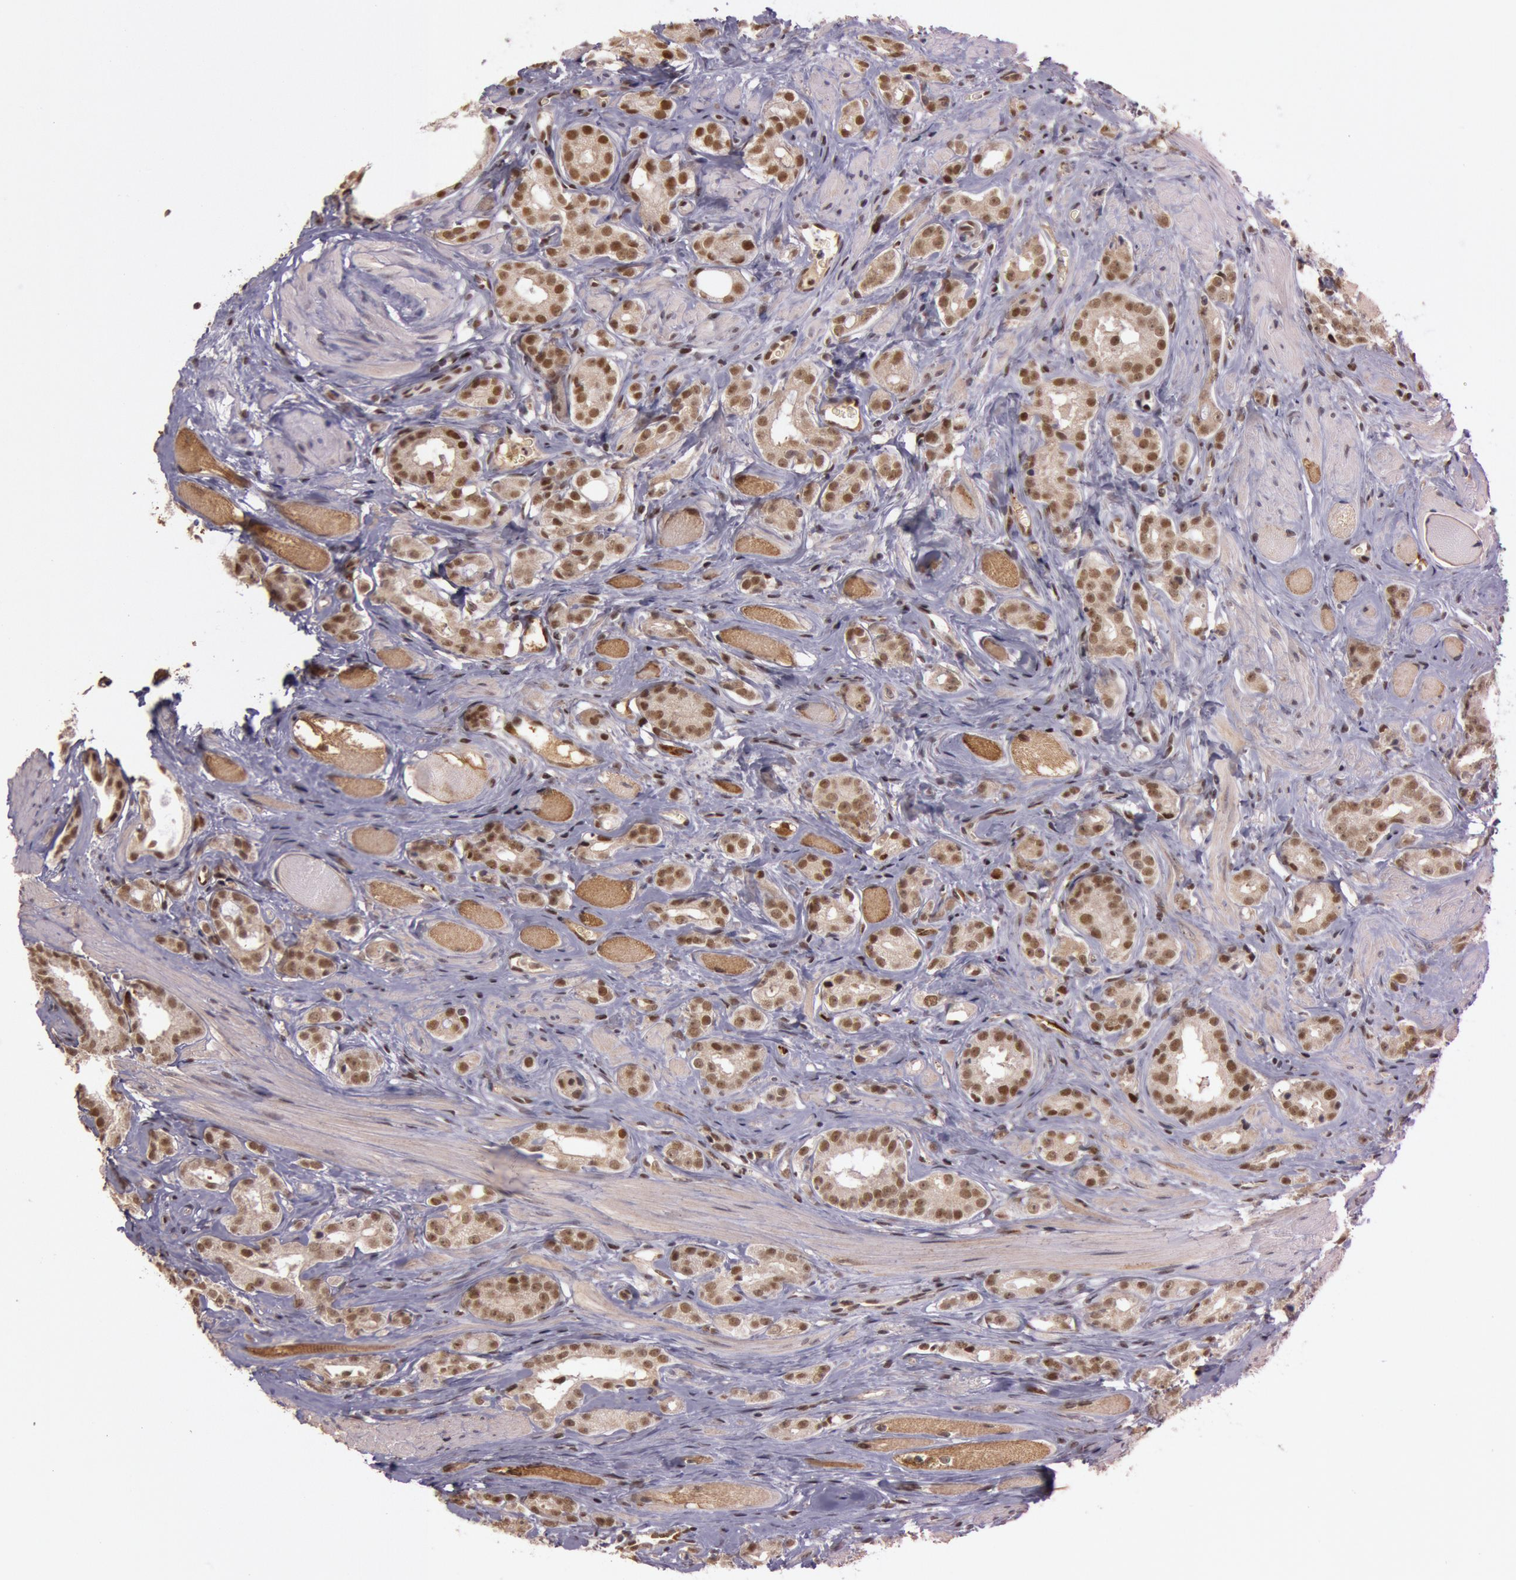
{"staining": {"intensity": "moderate", "quantity": ">75%", "location": "nuclear"}, "tissue": "prostate cancer", "cell_type": "Tumor cells", "image_type": "cancer", "snomed": [{"axis": "morphology", "description": "Adenocarcinoma, Medium grade"}, {"axis": "topography", "description": "Prostate"}], "caption": "Immunohistochemical staining of human prostate cancer (medium-grade adenocarcinoma) demonstrates medium levels of moderate nuclear expression in about >75% of tumor cells.", "gene": "TASL", "patient": {"sex": "male", "age": 53}}